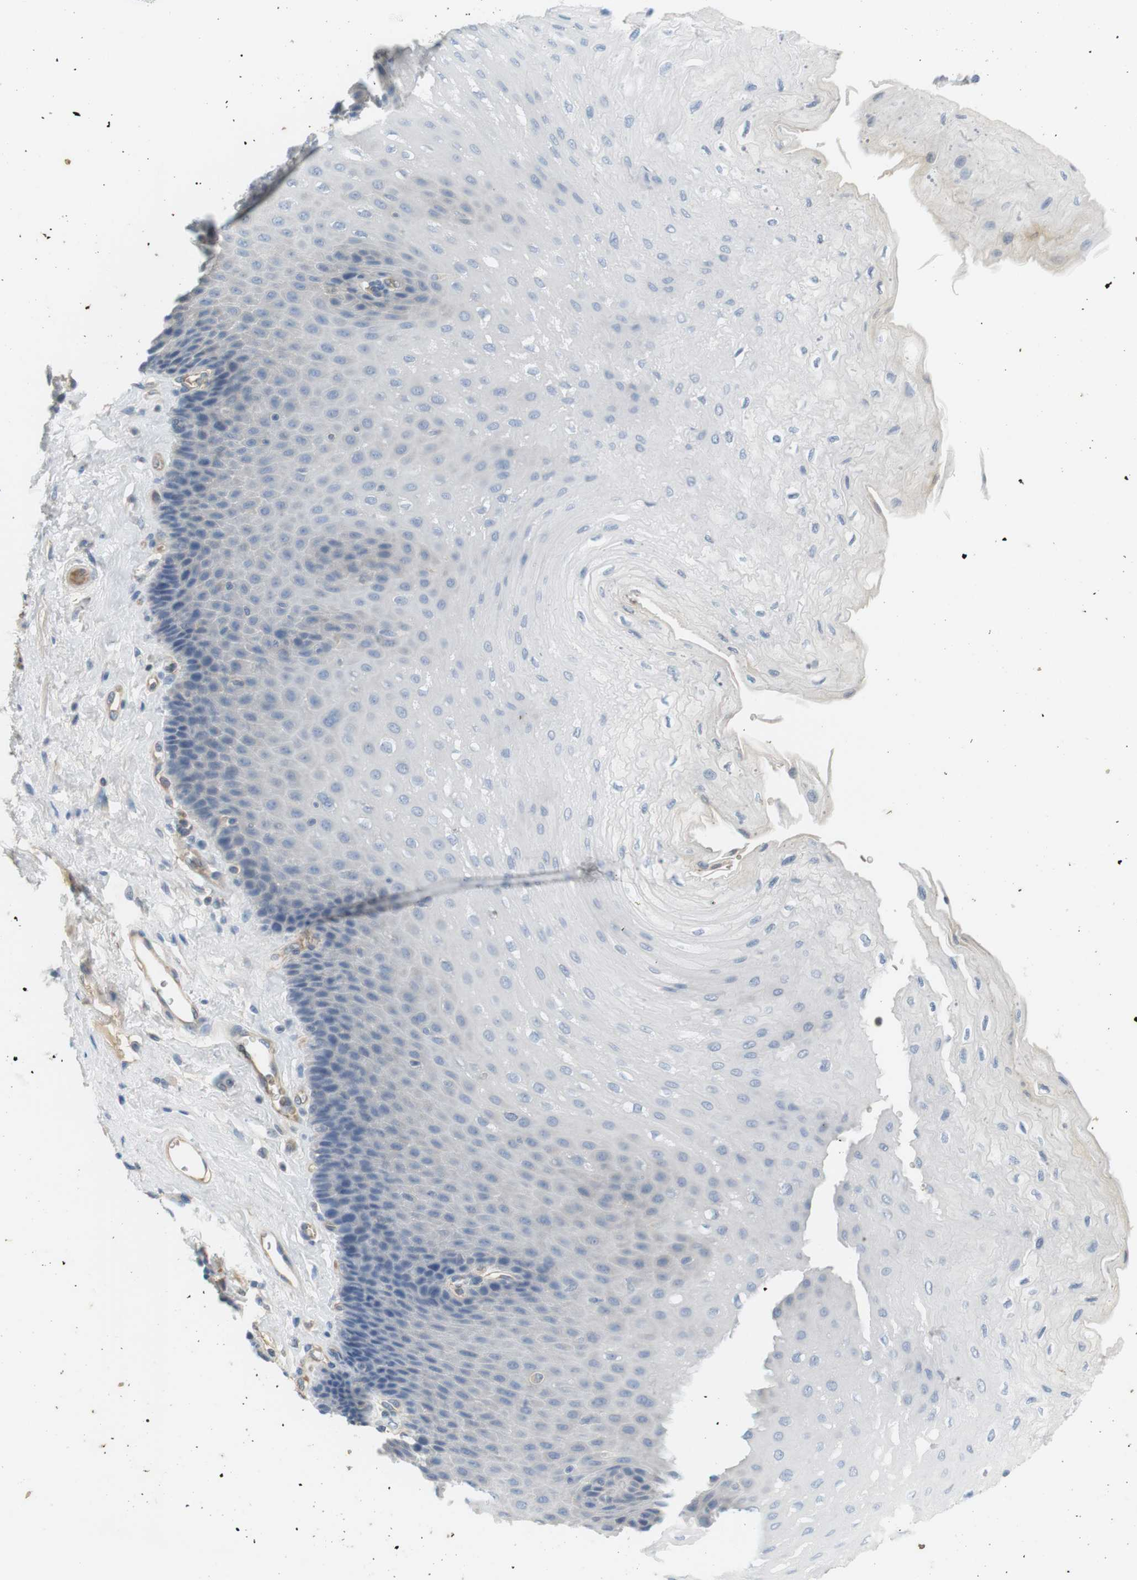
{"staining": {"intensity": "negative", "quantity": "none", "location": "none"}, "tissue": "esophagus", "cell_type": "Squamous epithelial cells", "image_type": "normal", "snomed": [{"axis": "morphology", "description": "Normal tissue, NOS"}, {"axis": "topography", "description": "Esophagus"}], "caption": "The immunohistochemistry micrograph has no significant positivity in squamous epithelial cells of esophagus.", "gene": "ADCY10", "patient": {"sex": "female", "age": 72}}